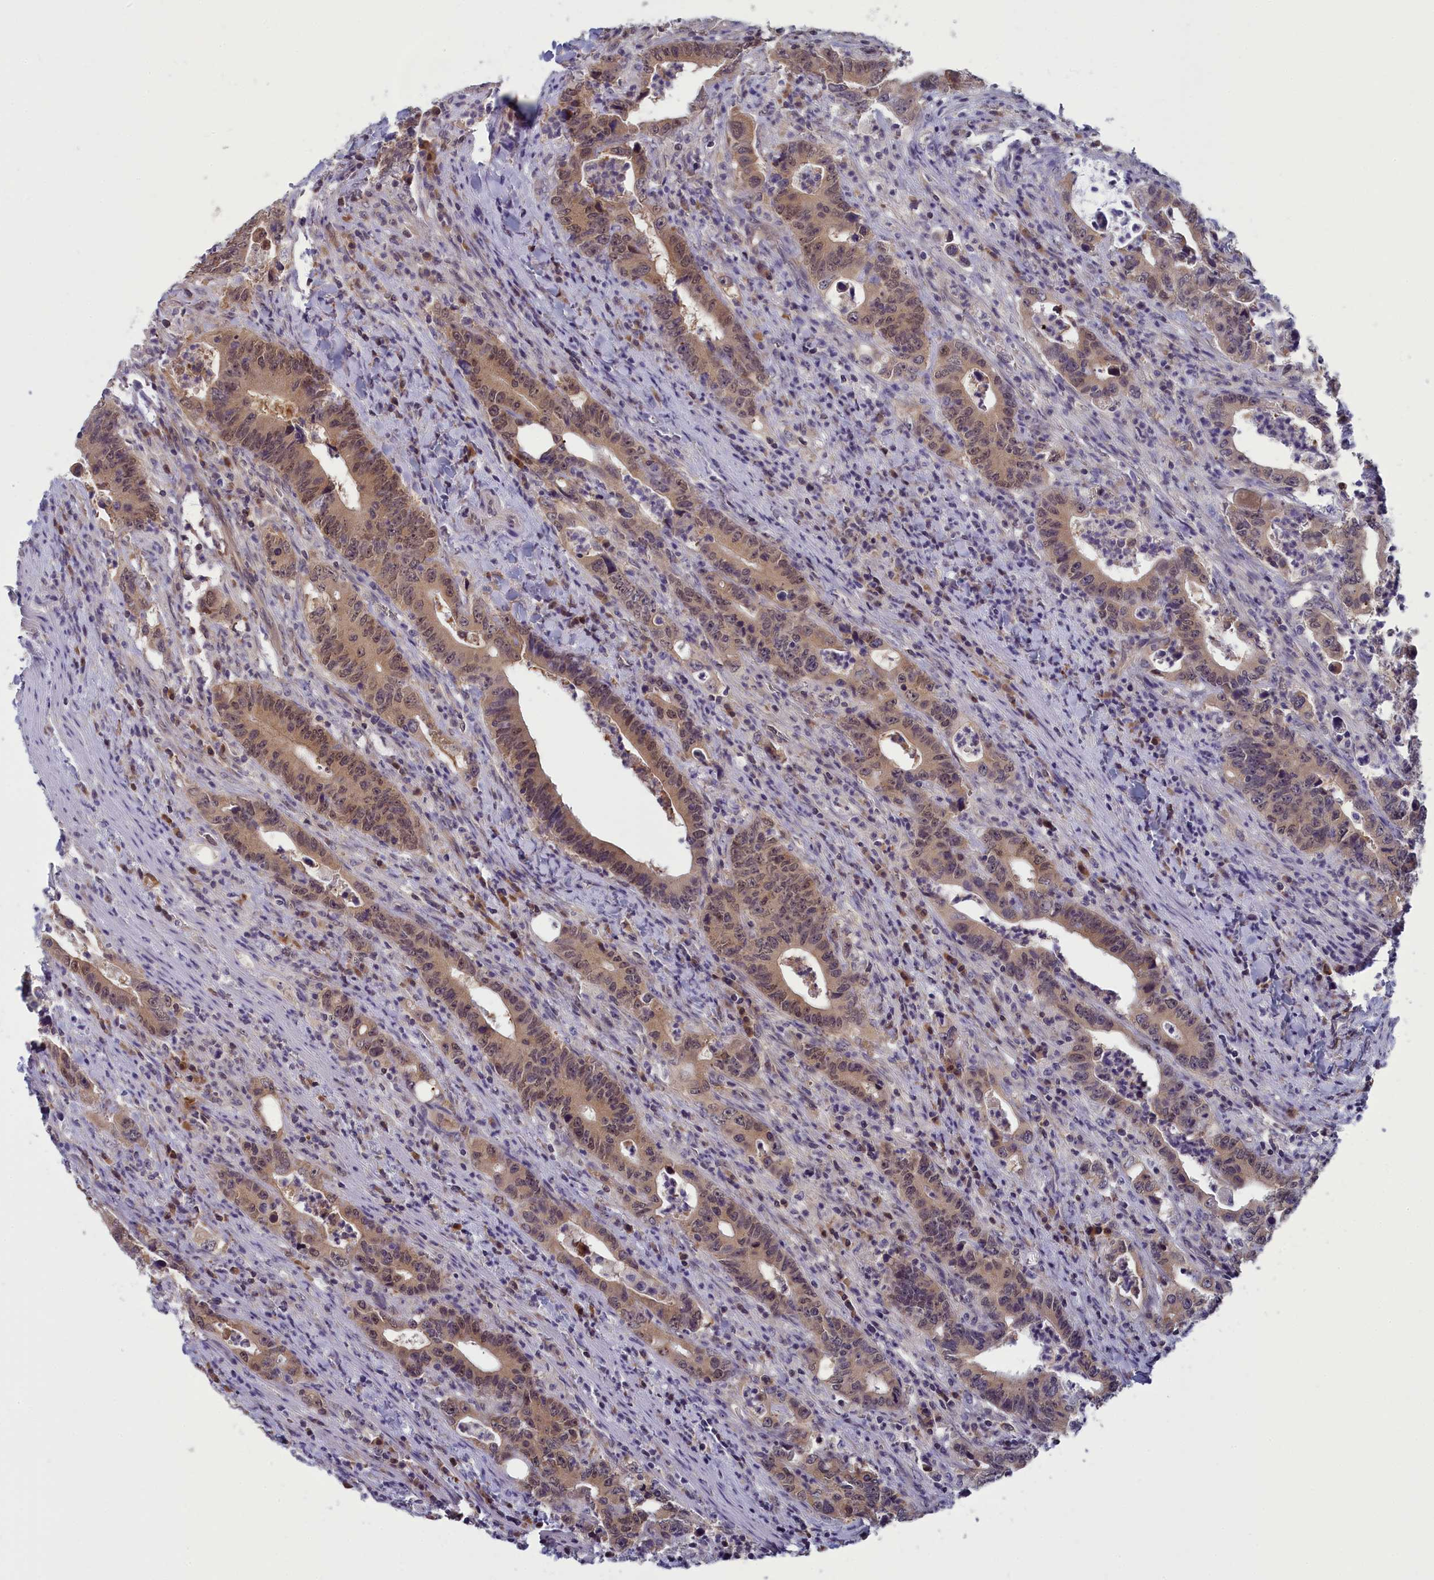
{"staining": {"intensity": "moderate", "quantity": ">75%", "location": "cytoplasmic/membranous"}, "tissue": "colorectal cancer", "cell_type": "Tumor cells", "image_type": "cancer", "snomed": [{"axis": "morphology", "description": "Adenocarcinoma, NOS"}, {"axis": "topography", "description": "Colon"}], "caption": "DAB (3,3'-diaminobenzidine) immunohistochemical staining of human colorectal cancer reveals moderate cytoplasmic/membranous protein expression in about >75% of tumor cells. (Brightfield microscopy of DAB IHC at high magnification).", "gene": "MRI1", "patient": {"sex": "female", "age": 75}}